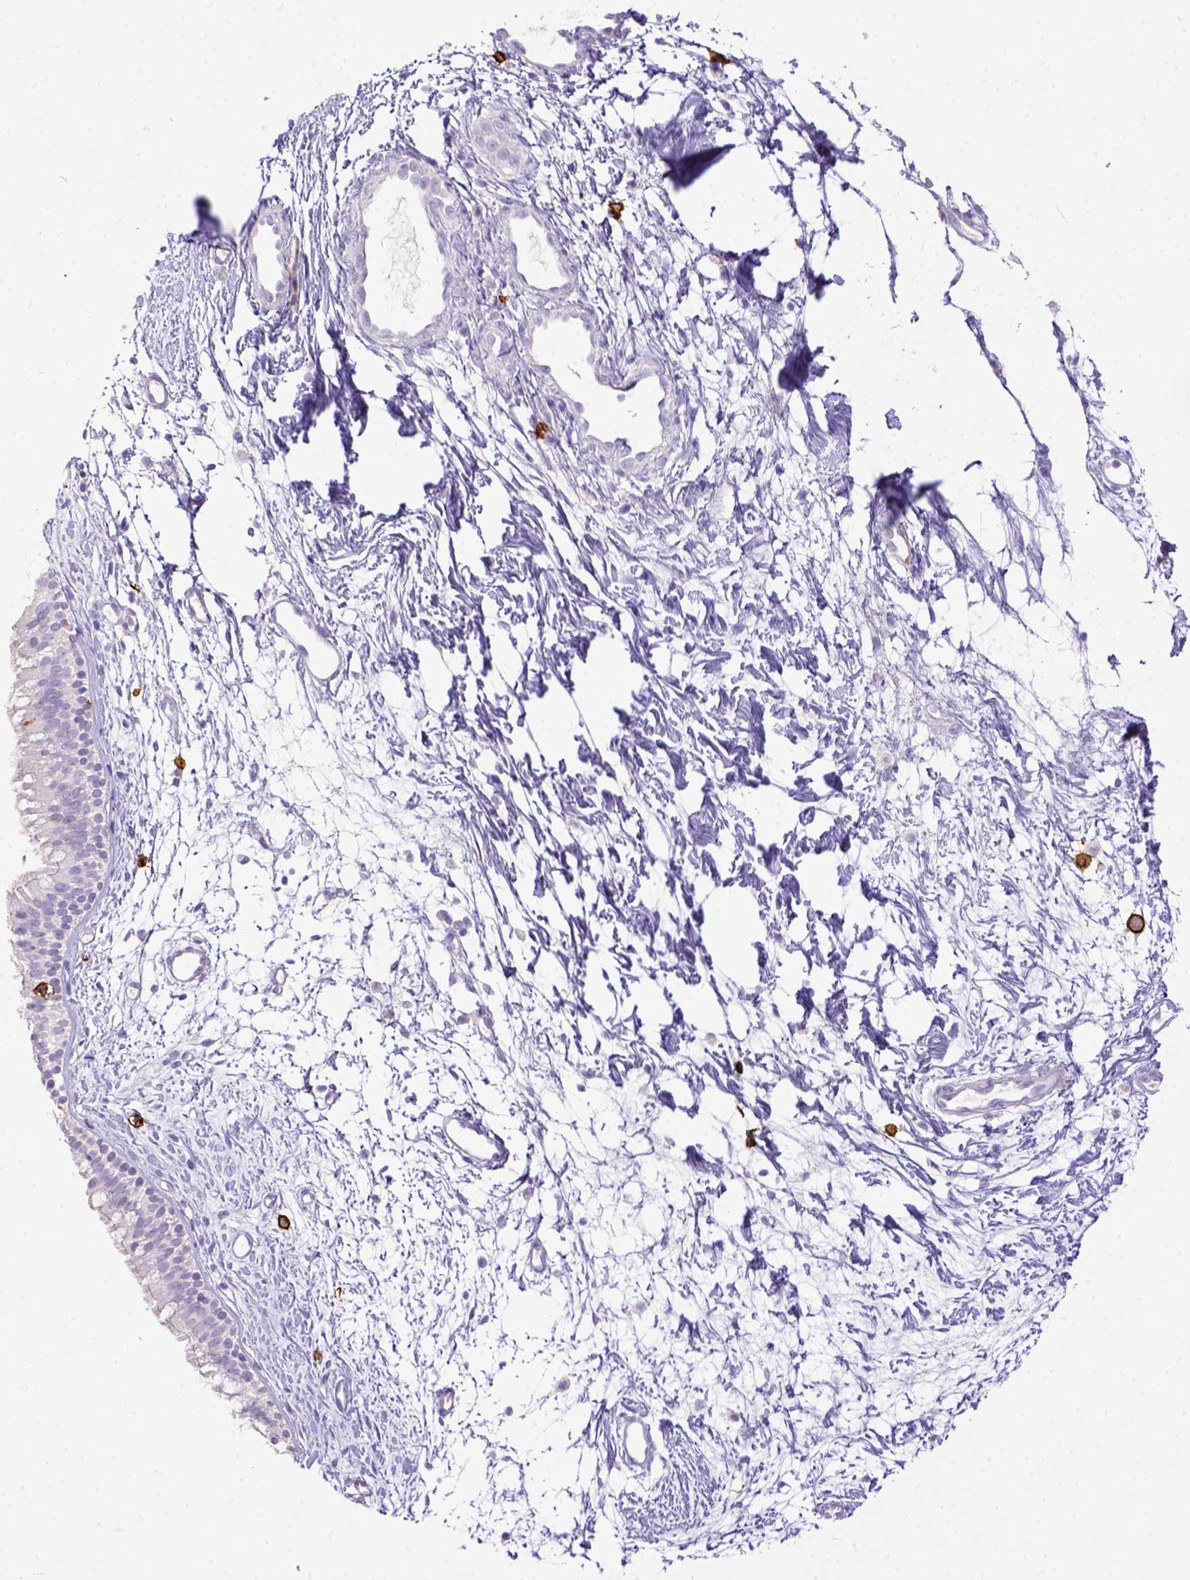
{"staining": {"intensity": "negative", "quantity": "none", "location": "none"}, "tissue": "nasopharynx", "cell_type": "Respiratory epithelial cells", "image_type": "normal", "snomed": [{"axis": "morphology", "description": "Normal tissue, NOS"}, {"axis": "topography", "description": "Nasopharynx"}], "caption": "Normal nasopharynx was stained to show a protein in brown. There is no significant expression in respiratory epithelial cells.", "gene": "KIT", "patient": {"sex": "male", "age": 58}}